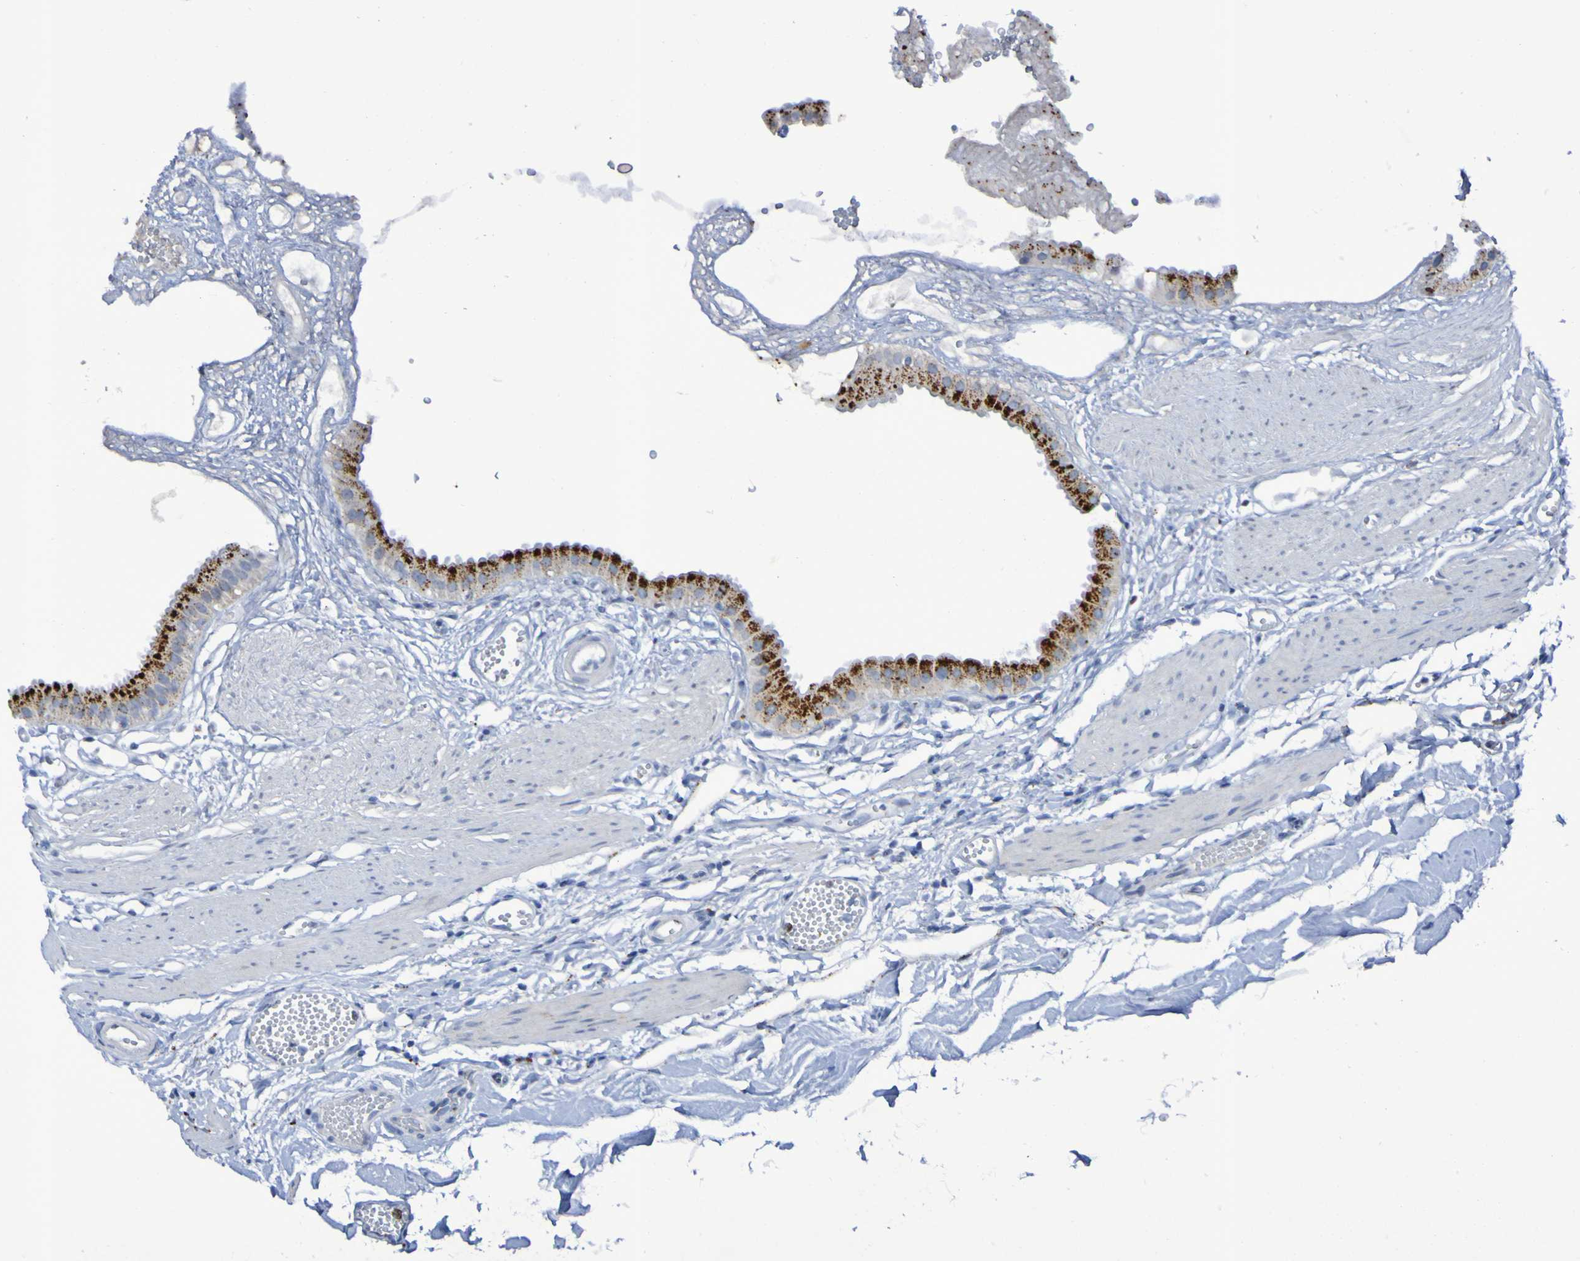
{"staining": {"intensity": "strong", "quantity": ">75%", "location": "cytoplasmic/membranous"}, "tissue": "gallbladder", "cell_type": "Glandular cells", "image_type": "normal", "snomed": [{"axis": "morphology", "description": "Normal tissue, NOS"}, {"axis": "topography", "description": "Gallbladder"}], "caption": "A high-resolution photomicrograph shows immunohistochemistry (IHC) staining of unremarkable gallbladder, which reveals strong cytoplasmic/membranous expression in about >75% of glandular cells. The protein is stained brown, and the nuclei are stained in blue (DAB IHC with brightfield microscopy, high magnification).", "gene": "TPH1", "patient": {"sex": "female", "age": 64}}